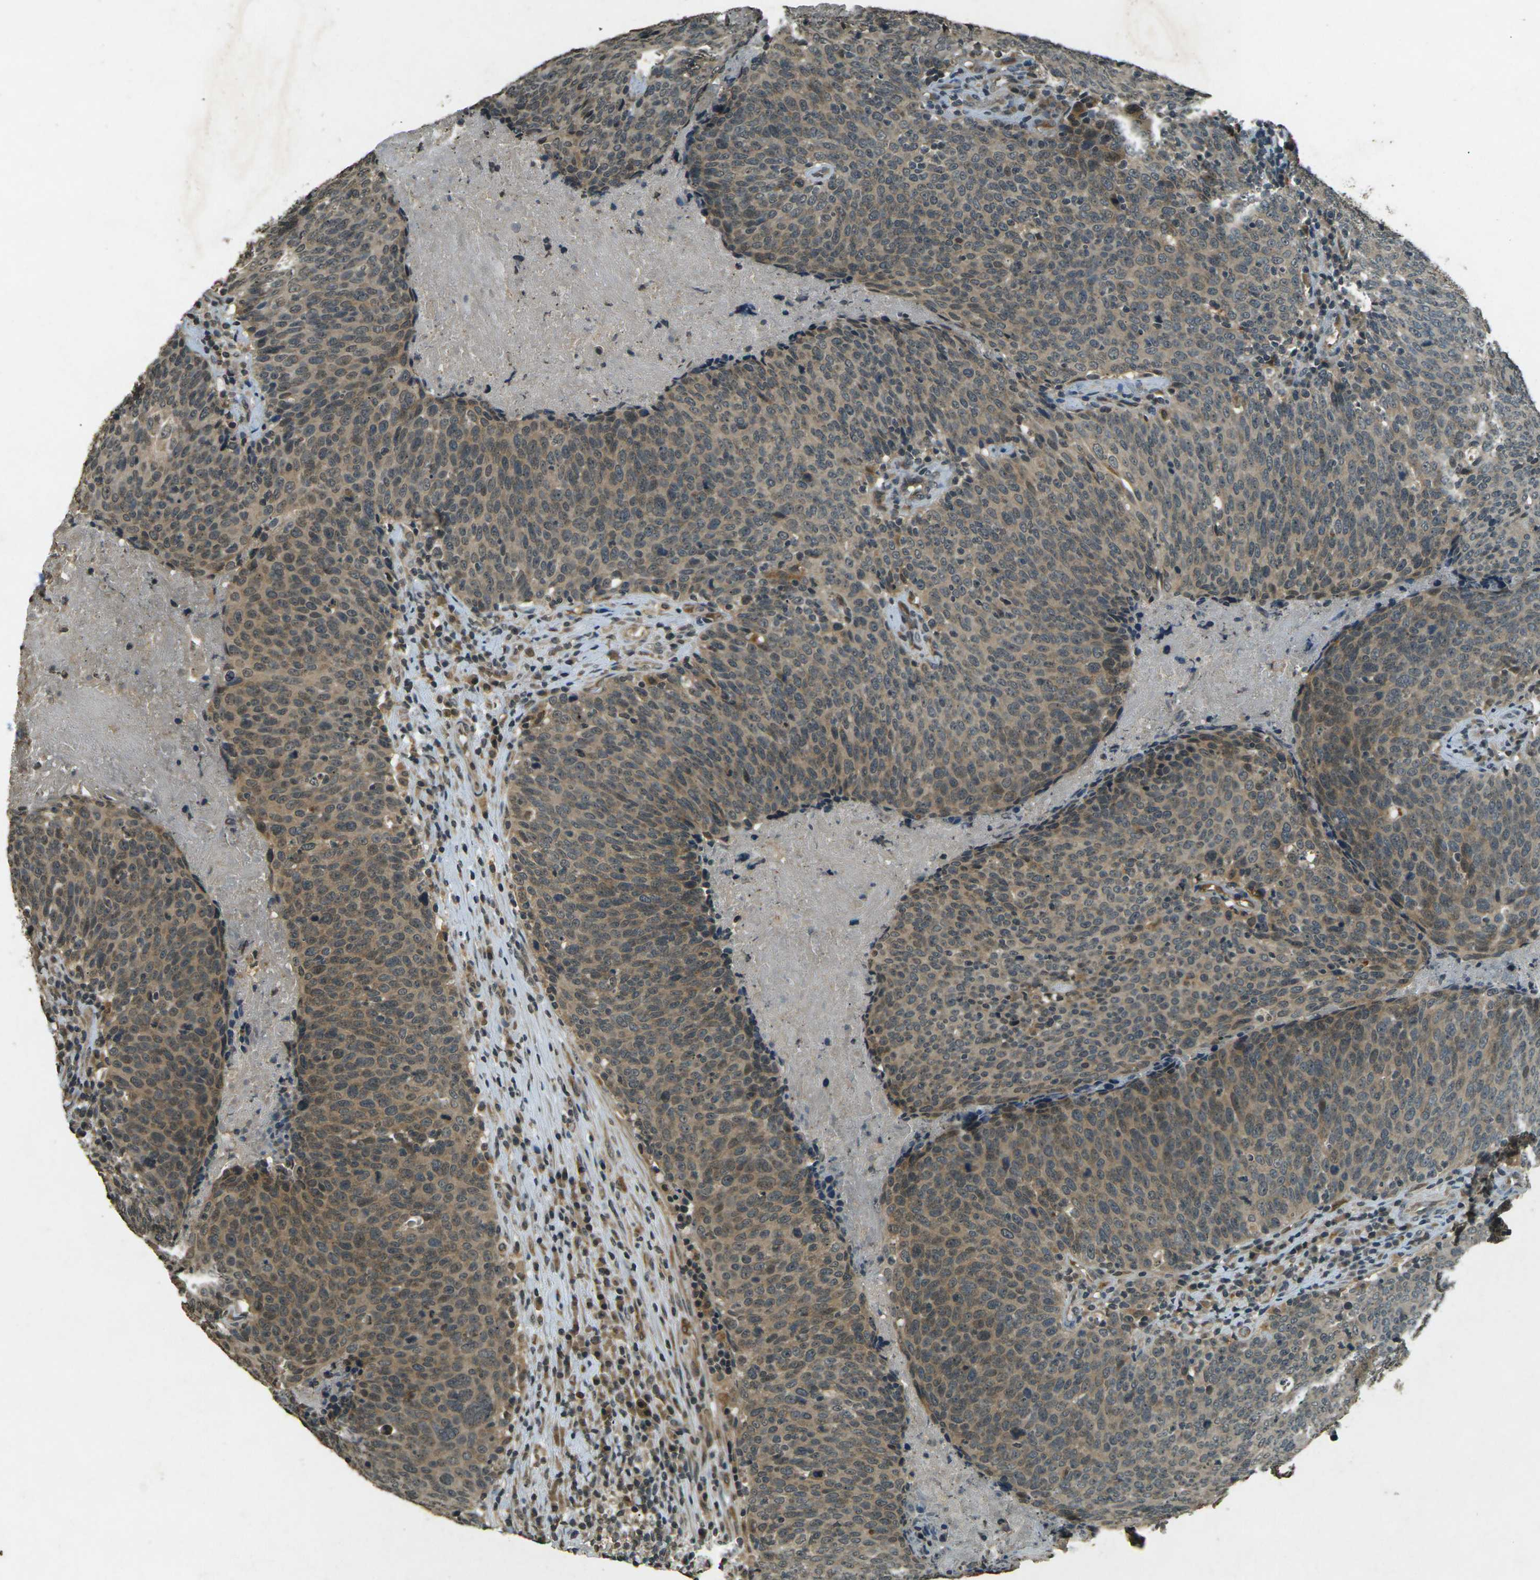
{"staining": {"intensity": "moderate", "quantity": ">75%", "location": "cytoplasmic/membranous"}, "tissue": "head and neck cancer", "cell_type": "Tumor cells", "image_type": "cancer", "snomed": [{"axis": "morphology", "description": "Squamous cell carcinoma, NOS"}, {"axis": "morphology", "description": "Squamous cell carcinoma, metastatic, NOS"}, {"axis": "topography", "description": "Lymph node"}, {"axis": "topography", "description": "Head-Neck"}], "caption": "This photomicrograph displays immunohistochemistry (IHC) staining of human metastatic squamous cell carcinoma (head and neck), with medium moderate cytoplasmic/membranous positivity in approximately >75% of tumor cells.", "gene": "PDE2A", "patient": {"sex": "male", "age": 62}}